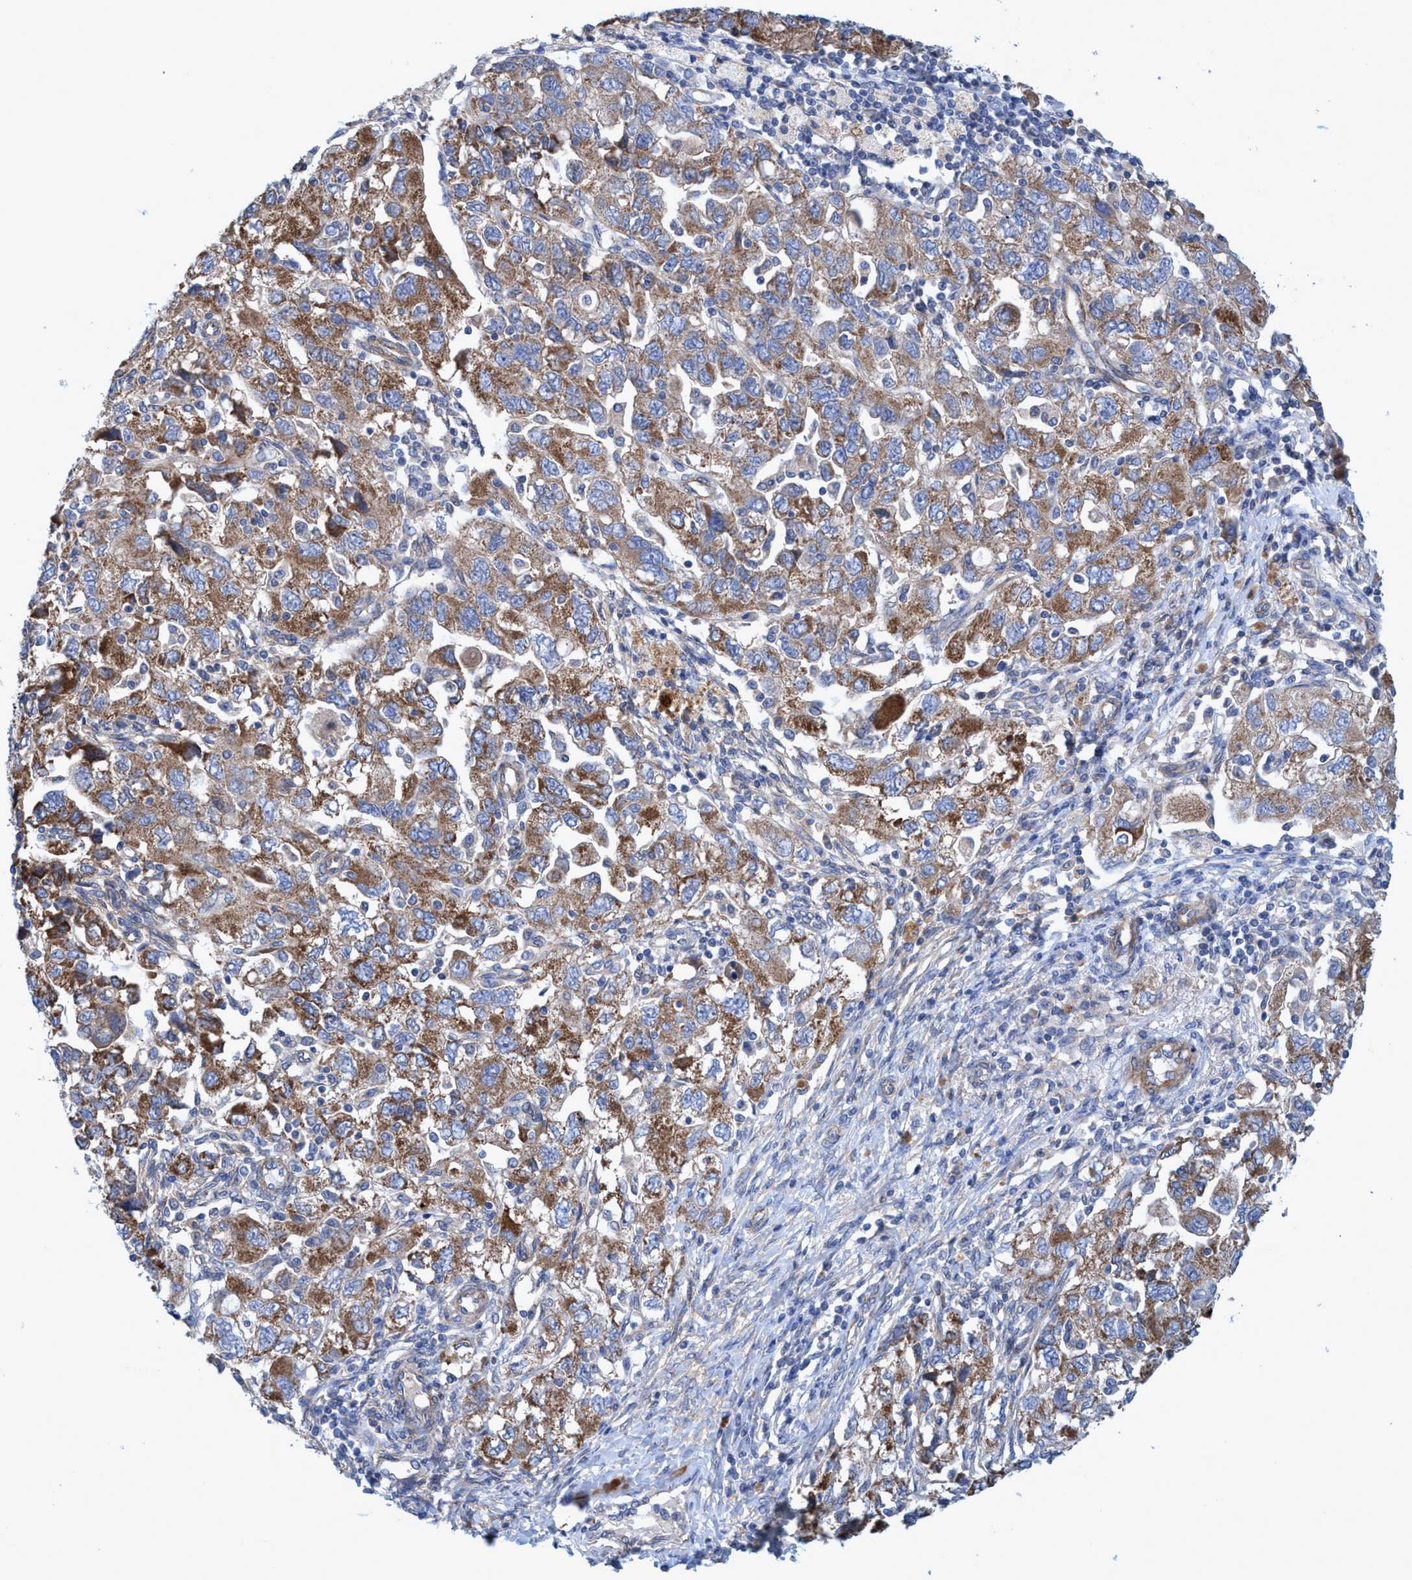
{"staining": {"intensity": "moderate", "quantity": ">75%", "location": "cytoplasmic/membranous"}, "tissue": "ovarian cancer", "cell_type": "Tumor cells", "image_type": "cancer", "snomed": [{"axis": "morphology", "description": "Carcinoma, NOS"}, {"axis": "morphology", "description": "Cystadenocarcinoma, serous, NOS"}, {"axis": "topography", "description": "Ovary"}], "caption": "About >75% of tumor cells in ovarian cancer display moderate cytoplasmic/membranous protein expression as visualized by brown immunohistochemical staining.", "gene": "GULP1", "patient": {"sex": "female", "age": 69}}